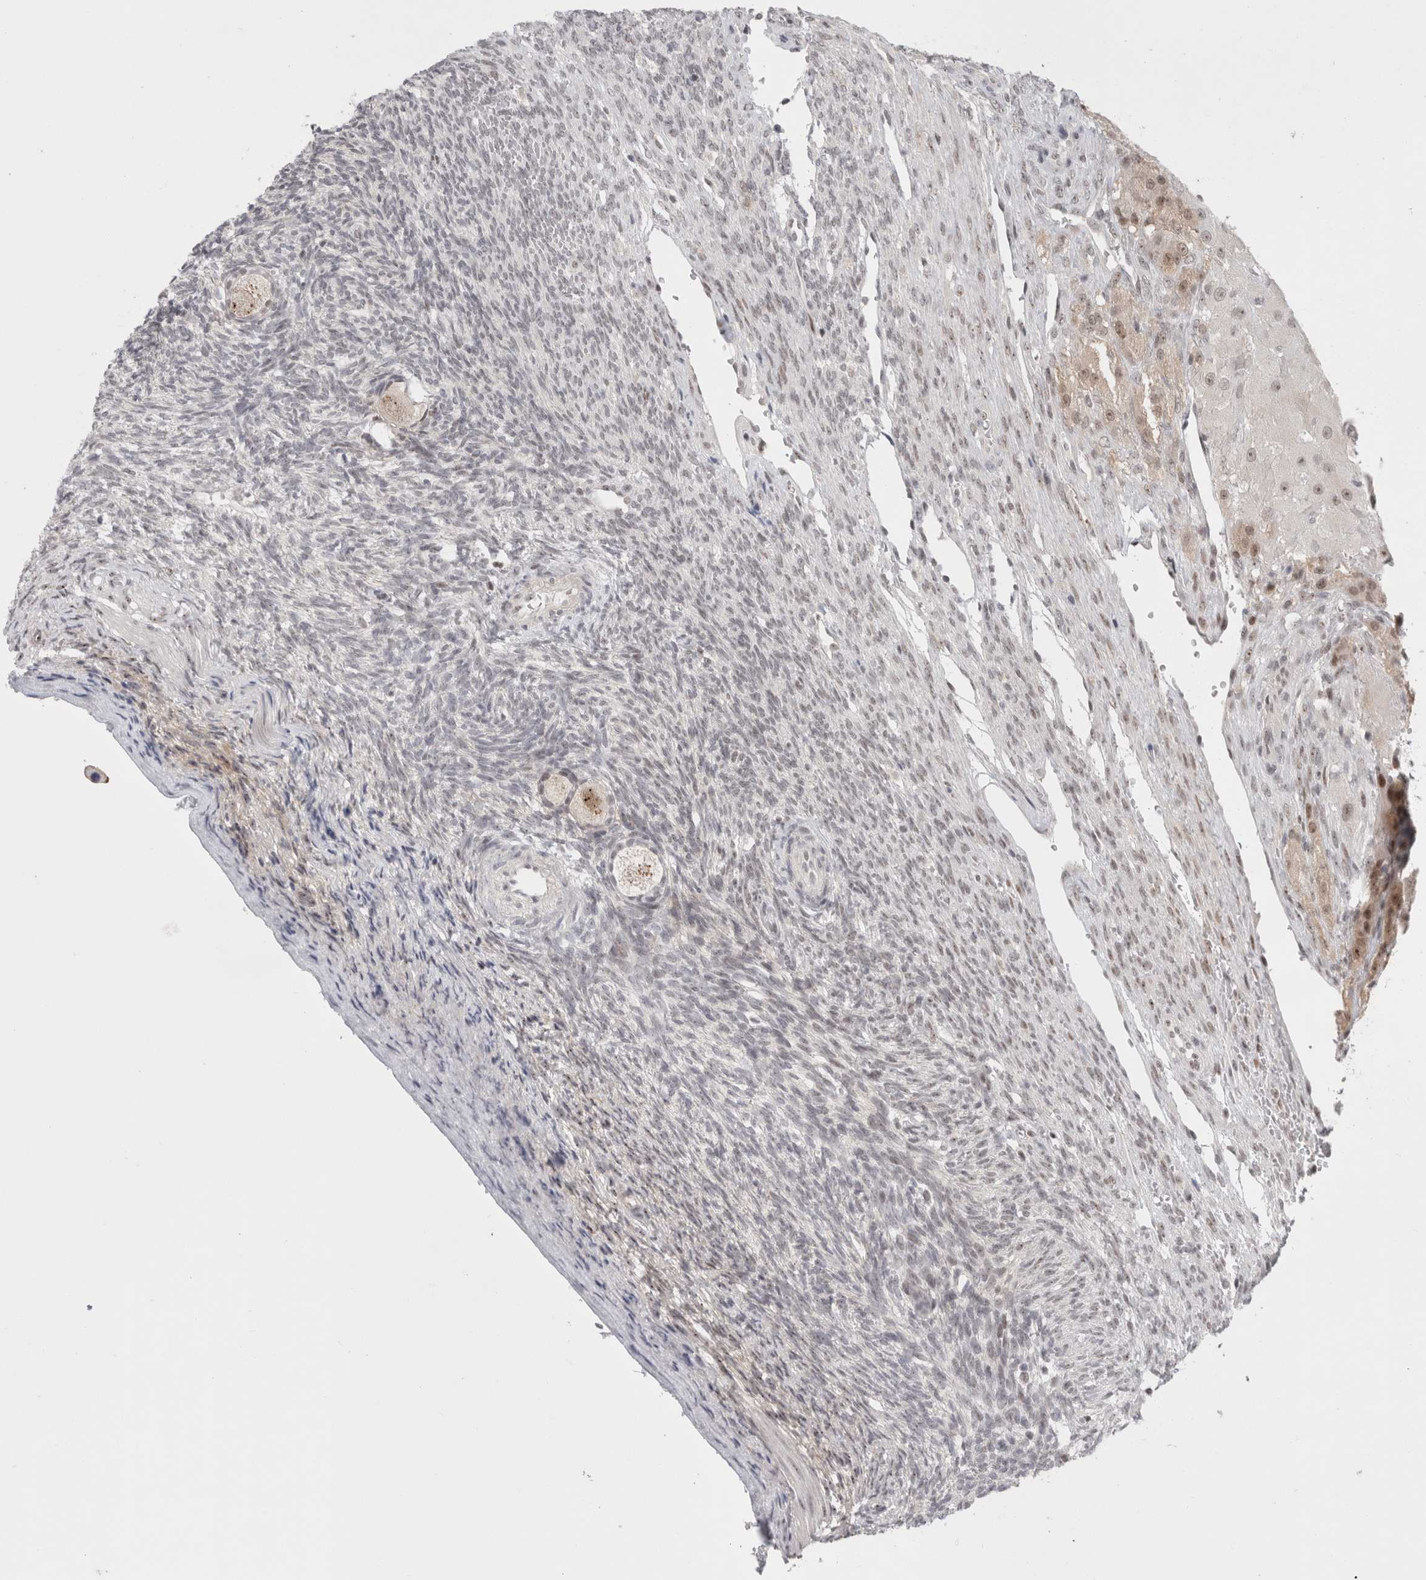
{"staining": {"intensity": "weak", "quantity": ">75%", "location": "nuclear"}, "tissue": "ovary", "cell_type": "Follicle cells", "image_type": "normal", "snomed": [{"axis": "morphology", "description": "Normal tissue, NOS"}, {"axis": "topography", "description": "Ovary"}], "caption": "Immunohistochemistry (IHC) (DAB (3,3'-diaminobenzidine)) staining of unremarkable human ovary displays weak nuclear protein staining in about >75% of follicle cells. Nuclei are stained in blue.", "gene": "SENP6", "patient": {"sex": "female", "age": 34}}